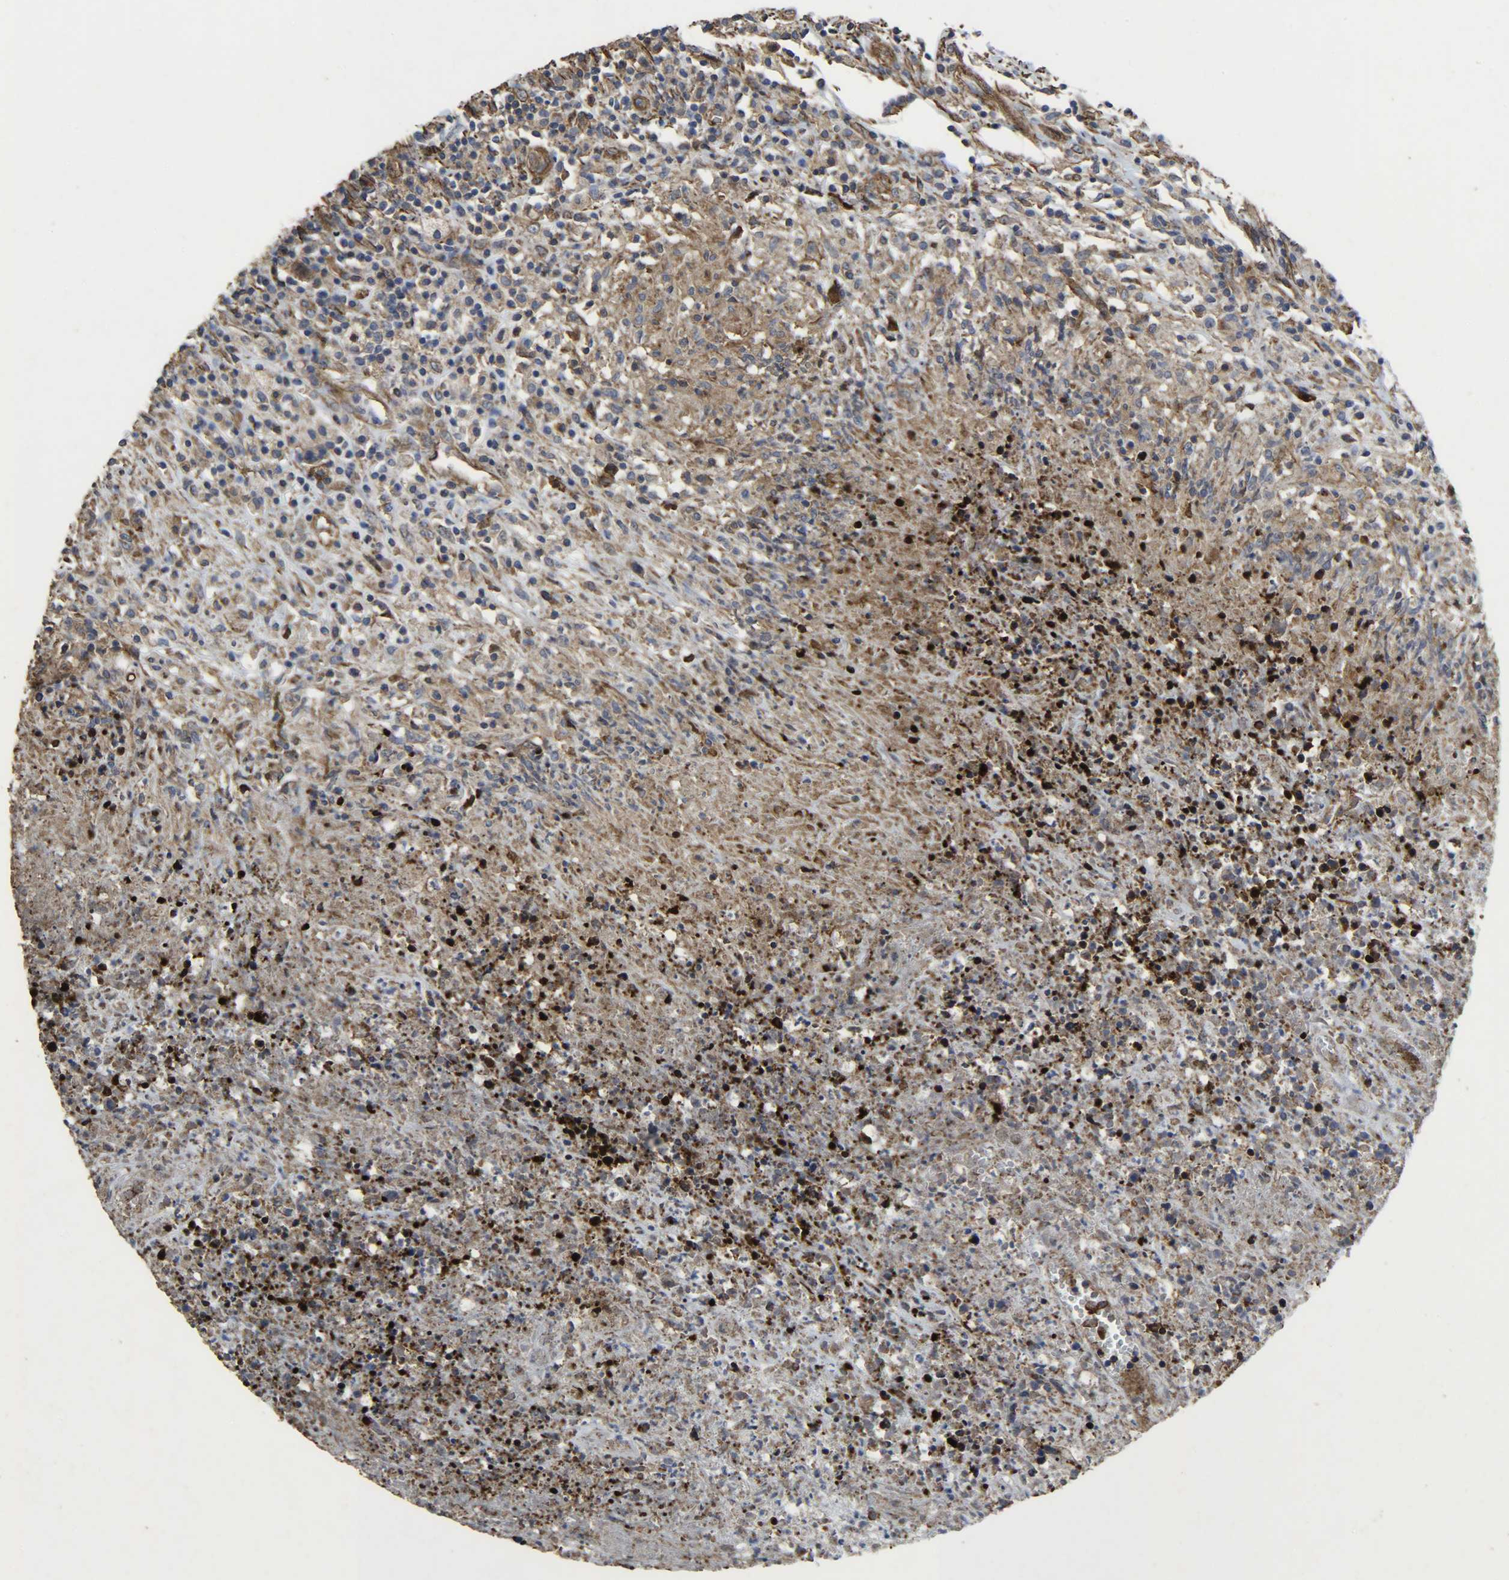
{"staining": {"intensity": "weak", "quantity": "<25%", "location": "cytoplasmic/membranous"}, "tissue": "lymphoma", "cell_type": "Tumor cells", "image_type": "cancer", "snomed": [{"axis": "morphology", "description": "Malignant lymphoma, non-Hodgkin's type, High grade"}, {"axis": "topography", "description": "Lymph node"}], "caption": "This is an IHC image of human high-grade malignant lymphoma, non-Hodgkin's type. There is no expression in tumor cells.", "gene": "TPM4", "patient": {"sex": "female", "age": 84}}